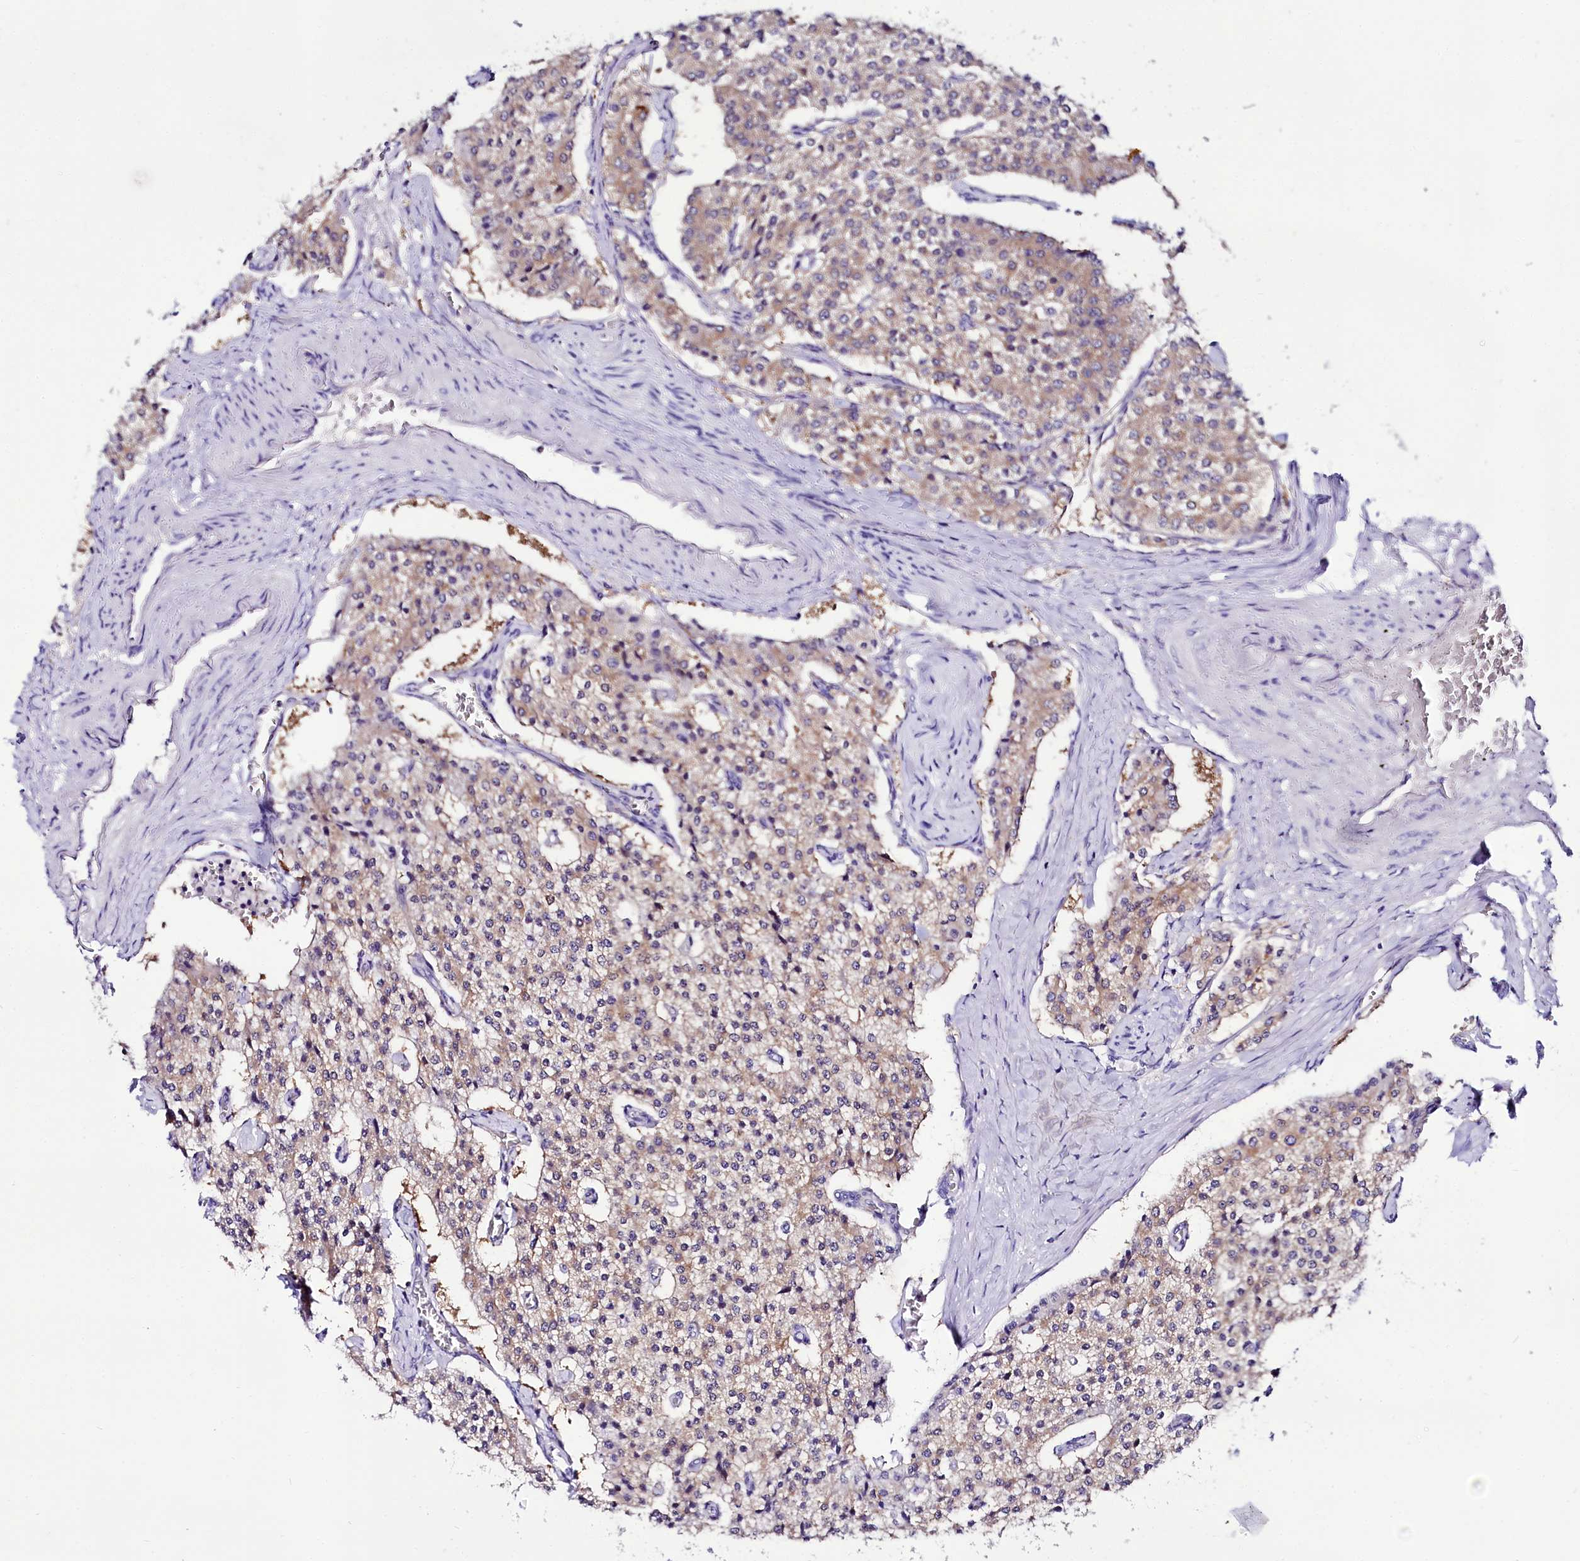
{"staining": {"intensity": "weak", "quantity": "<25%", "location": "cytoplasmic/membranous"}, "tissue": "carcinoid", "cell_type": "Tumor cells", "image_type": "cancer", "snomed": [{"axis": "morphology", "description": "Carcinoid, malignant, NOS"}, {"axis": "topography", "description": "Colon"}], "caption": "The immunohistochemistry (IHC) image has no significant positivity in tumor cells of carcinoid tissue.", "gene": "ABHD5", "patient": {"sex": "female", "age": 52}}